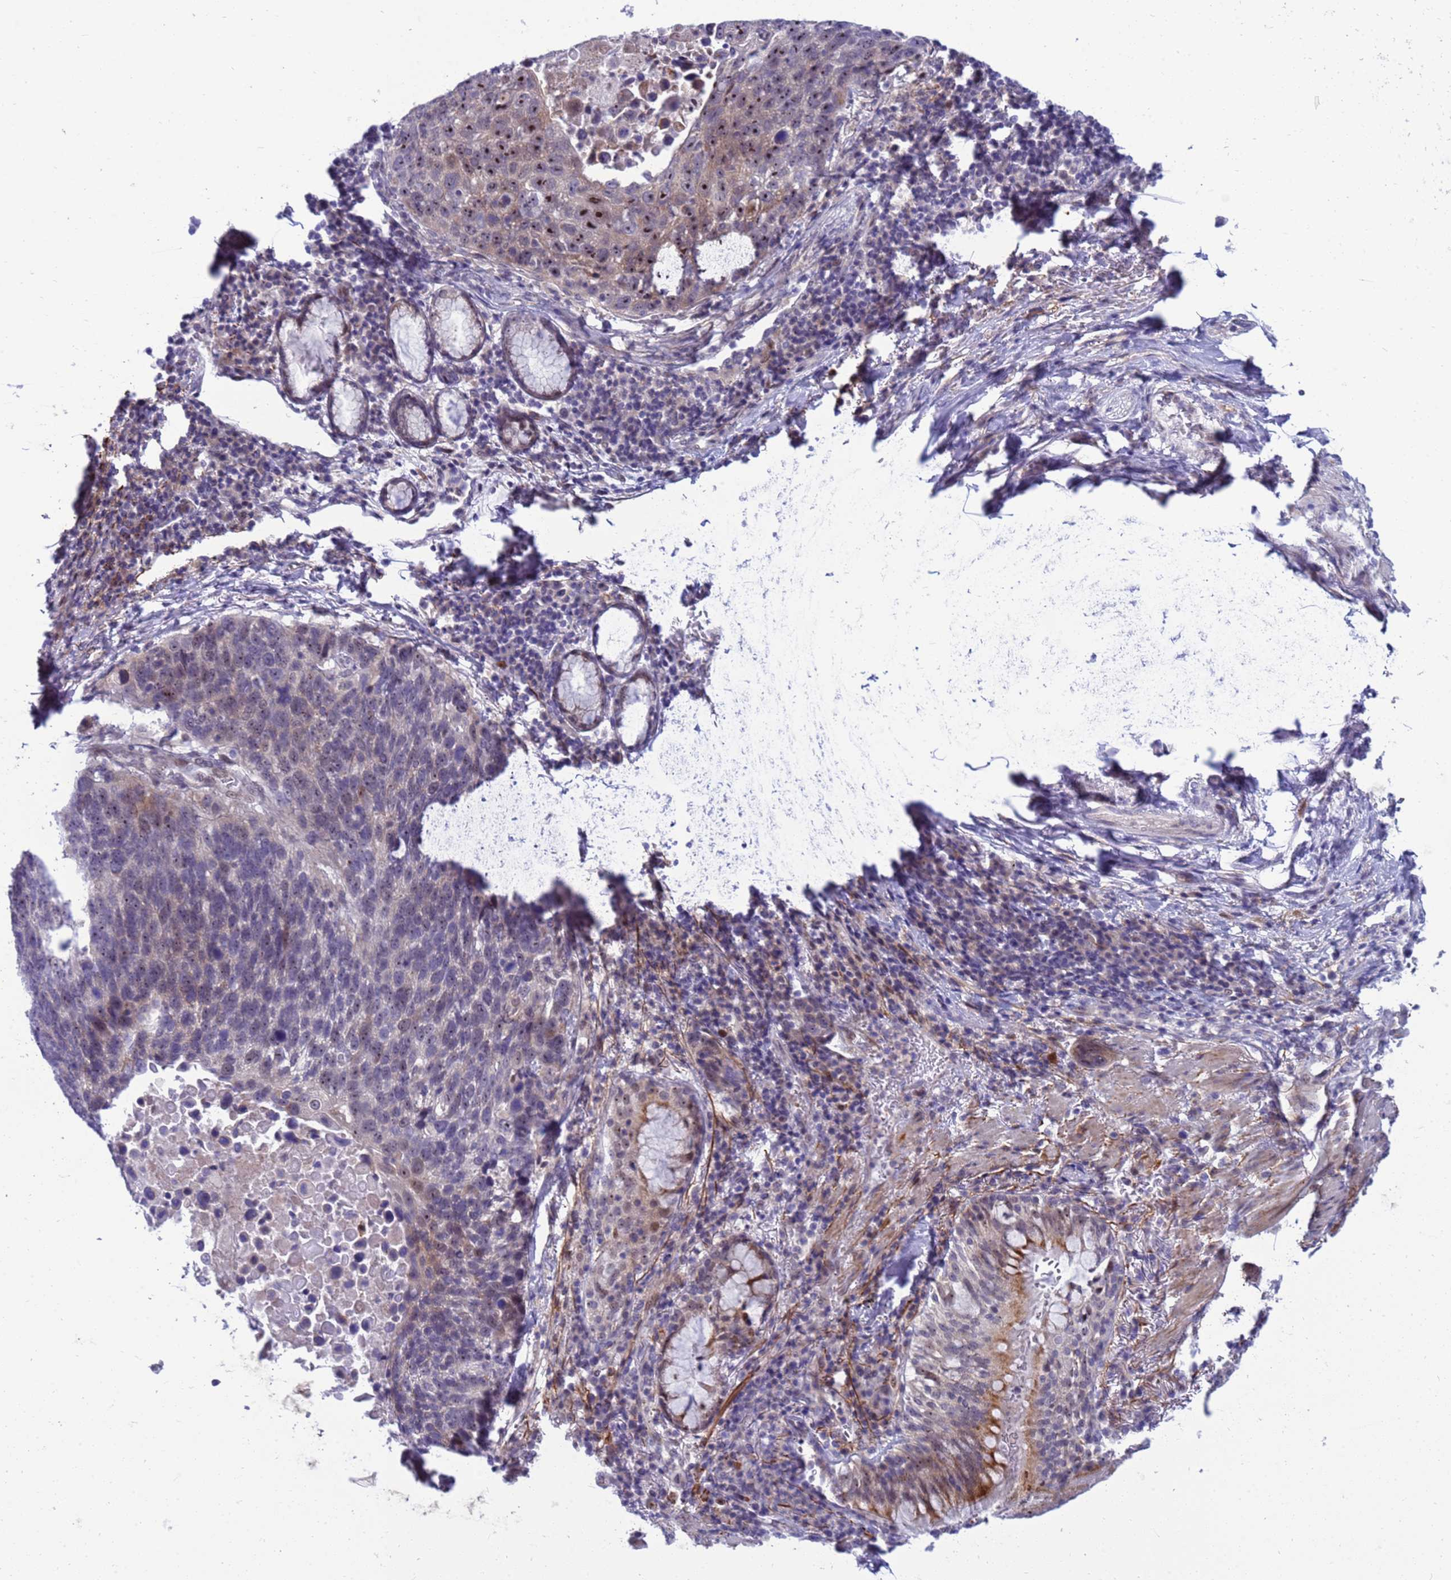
{"staining": {"intensity": "strong", "quantity": "25%-75%", "location": "nuclear"}, "tissue": "lung cancer", "cell_type": "Tumor cells", "image_type": "cancer", "snomed": [{"axis": "morphology", "description": "Squamous cell carcinoma, NOS"}, {"axis": "topography", "description": "Lung"}], "caption": "Lung squamous cell carcinoma stained for a protein reveals strong nuclear positivity in tumor cells.", "gene": "LRATD1", "patient": {"sex": "male", "age": 66}}